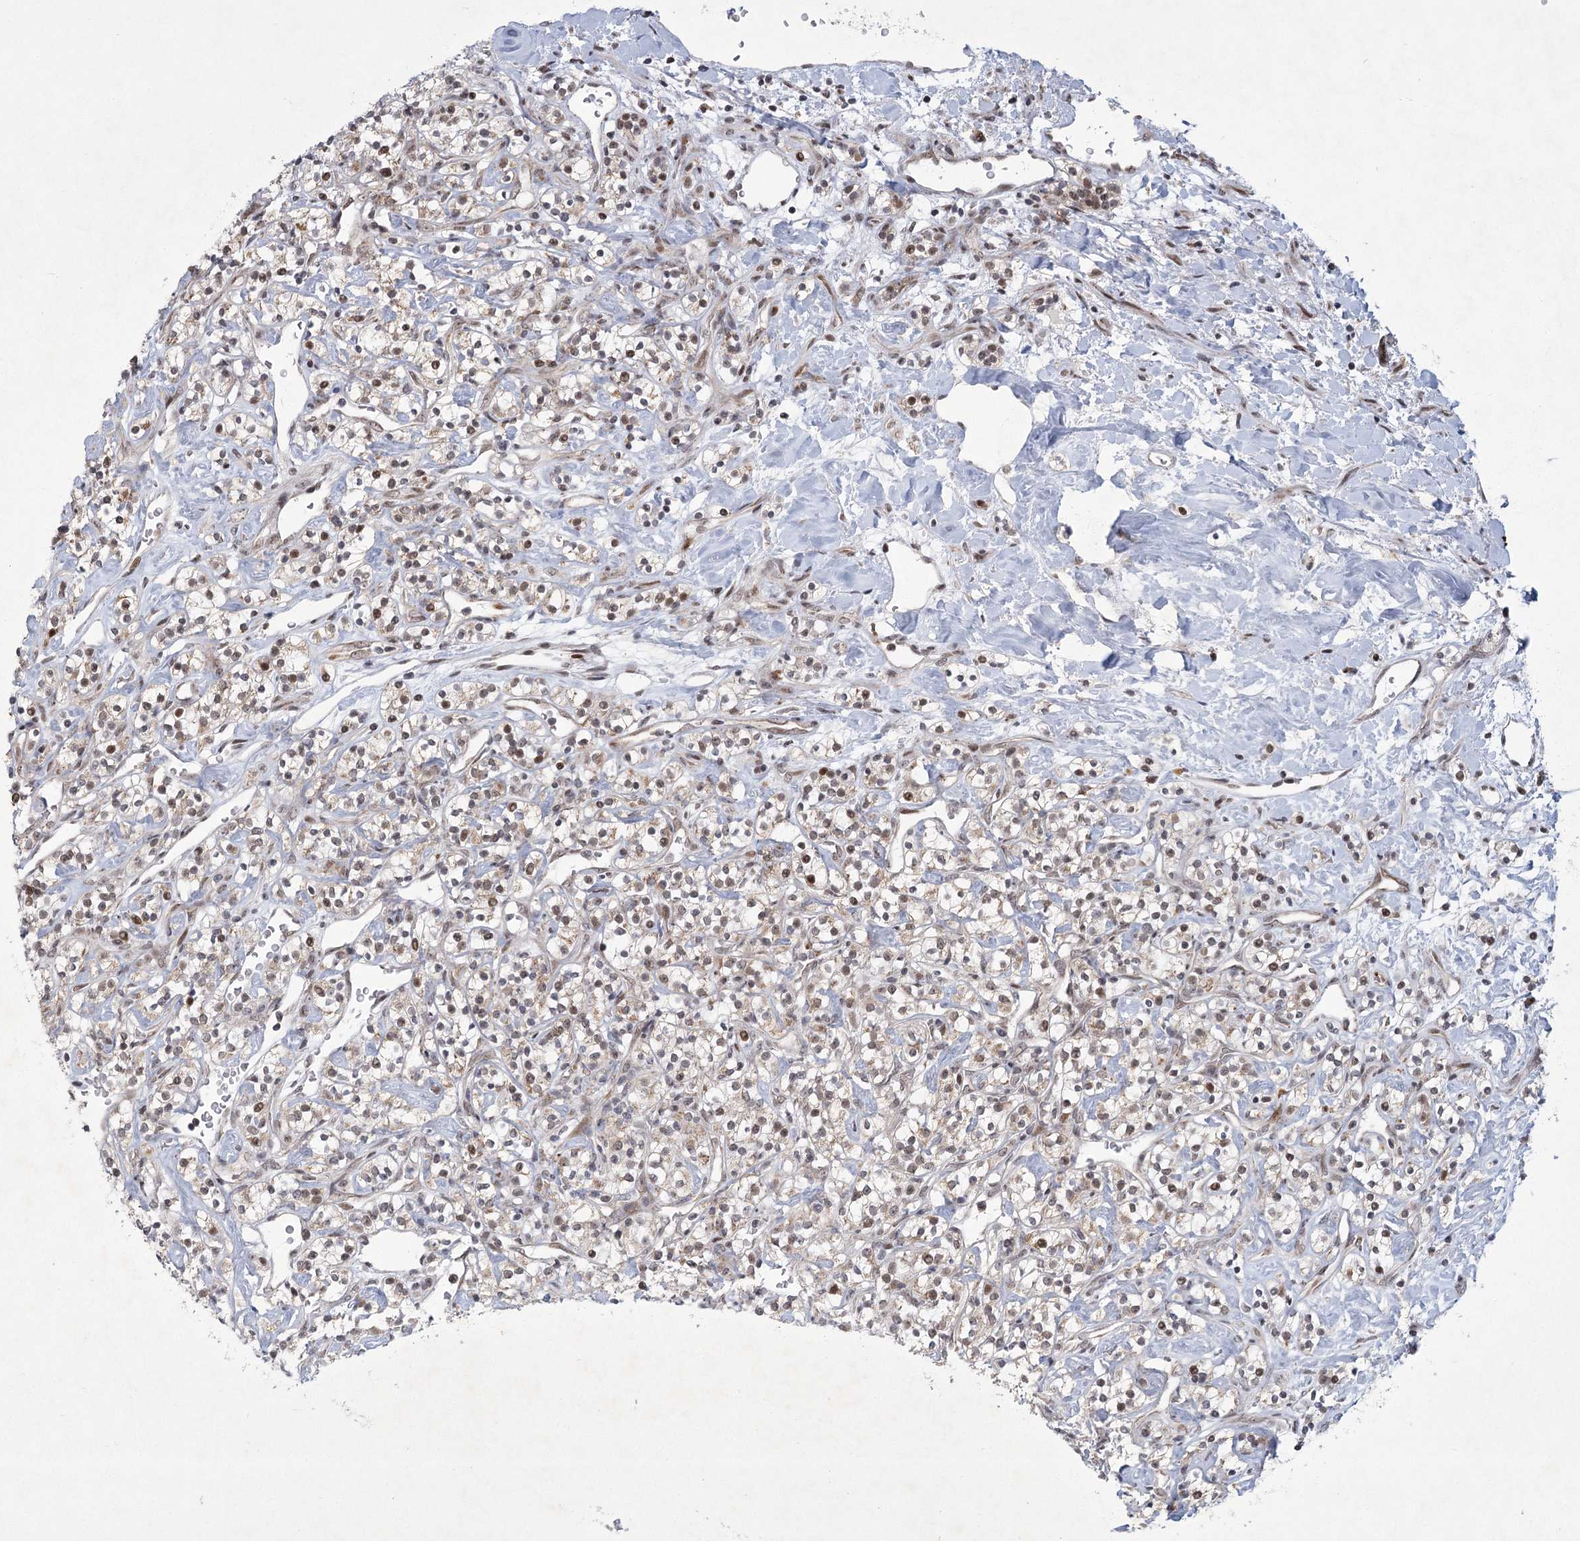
{"staining": {"intensity": "moderate", "quantity": ">75%", "location": "nuclear"}, "tissue": "renal cancer", "cell_type": "Tumor cells", "image_type": "cancer", "snomed": [{"axis": "morphology", "description": "Adenocarcinoma, NOS"}, {"axis": "topography", "description": "Kidney"}], "caption": "Immunohistochemical staining of adenocarcinoma (renal) exhibits medium levels of moderate nuclear protein positivity in about >75% of tumor cells.", "gene": "CIB4", "patient": {"sex": "male", "age": 77}}